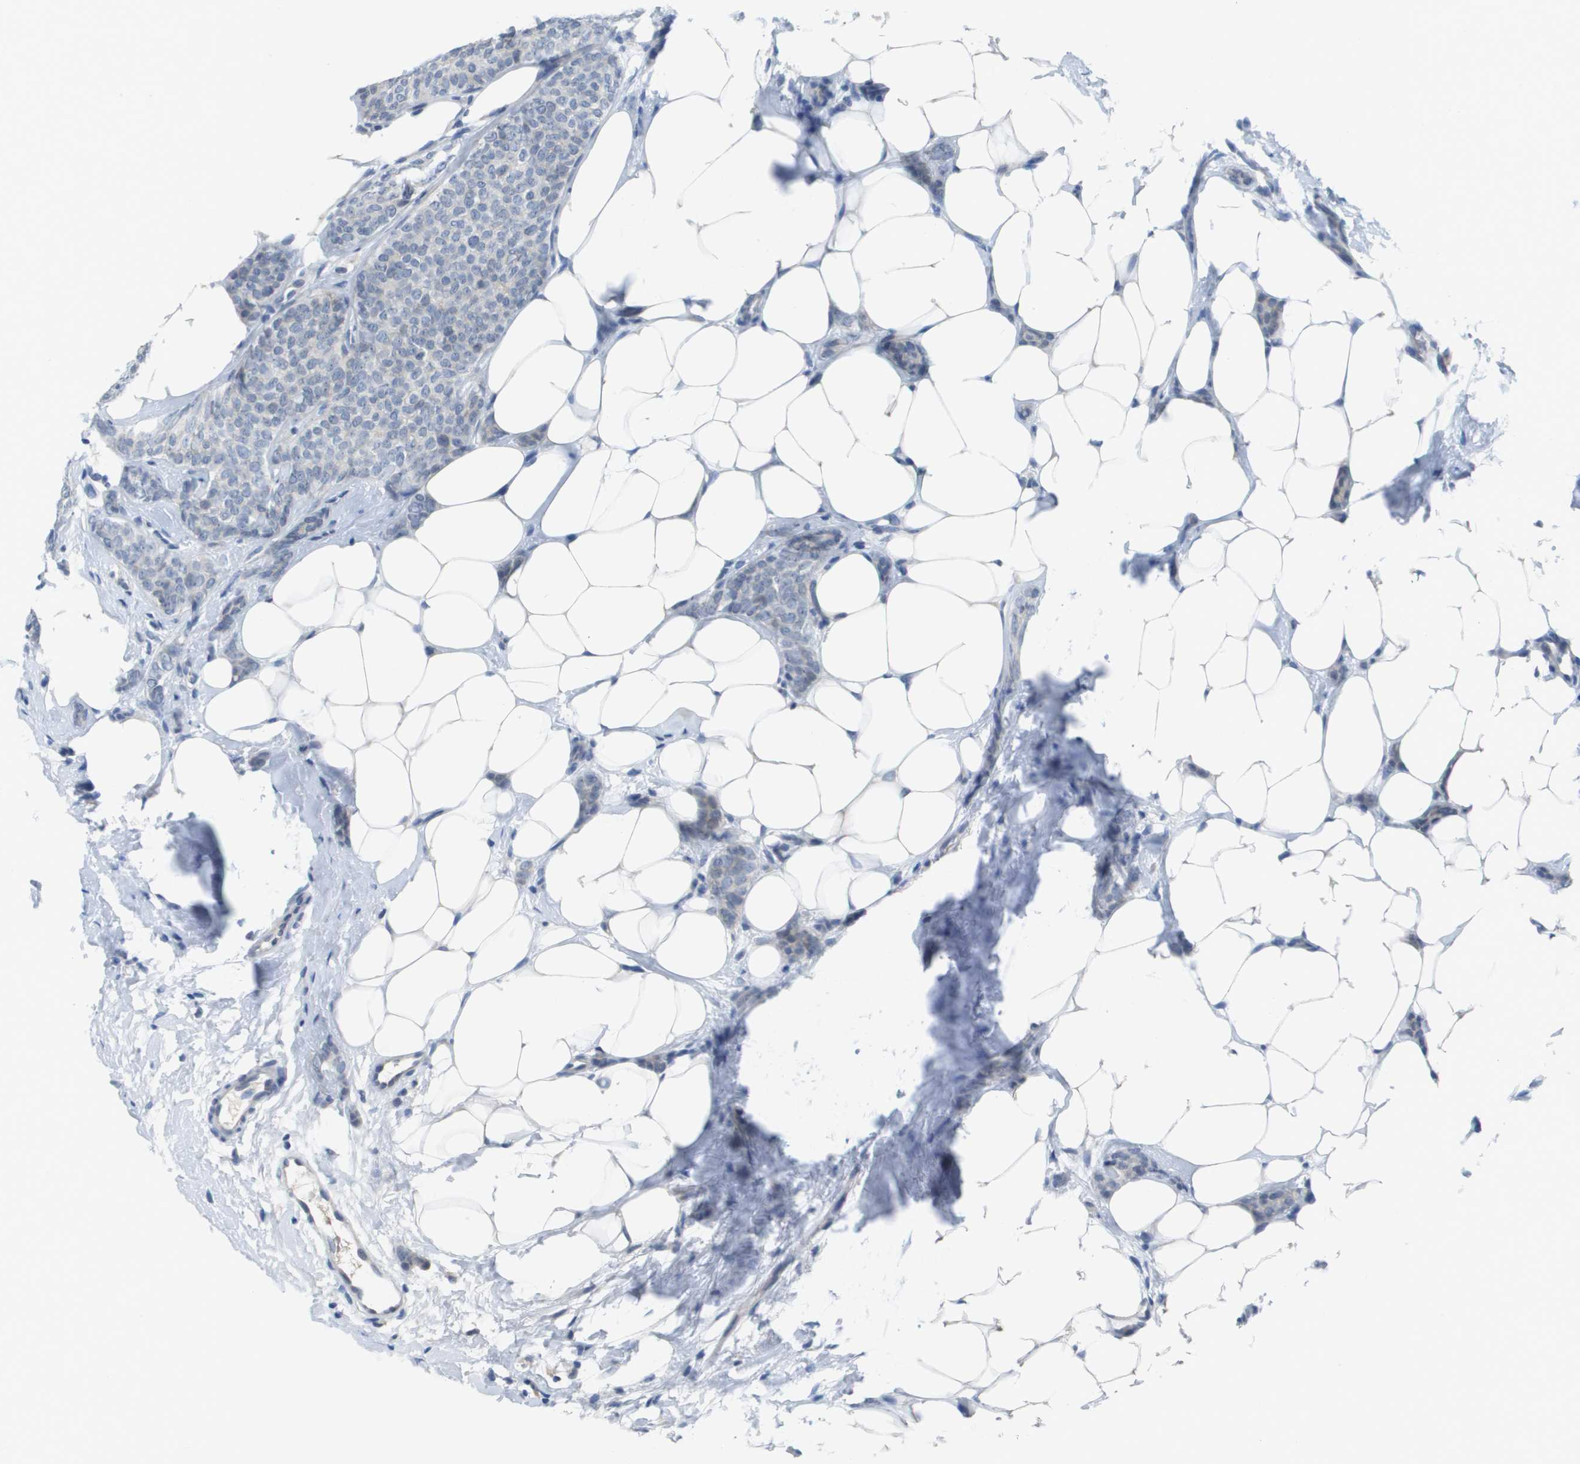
{"staining": {"intensity": "negative", "quantity": "none", "location": "none"}, "tissue": "breast cancer", "cell_type": "Tumor cells", "image_type": "cancer", "snomed": [{"axis": "morphology", "description": "Lobular carcinoma"}, {"axis": "topography", "description": "Skin"}, {"axis": "topography", "description": "Breast"}], "caption": "This micrograph is of lobular carcinoma (breast) stained with immunohistochemistry to label a protein in brown with the nuclei are counter-stained blue. There is no staining in tumor cells.", "gene": "PDE4A", "patient": {"sex": "female", "age": 46}}